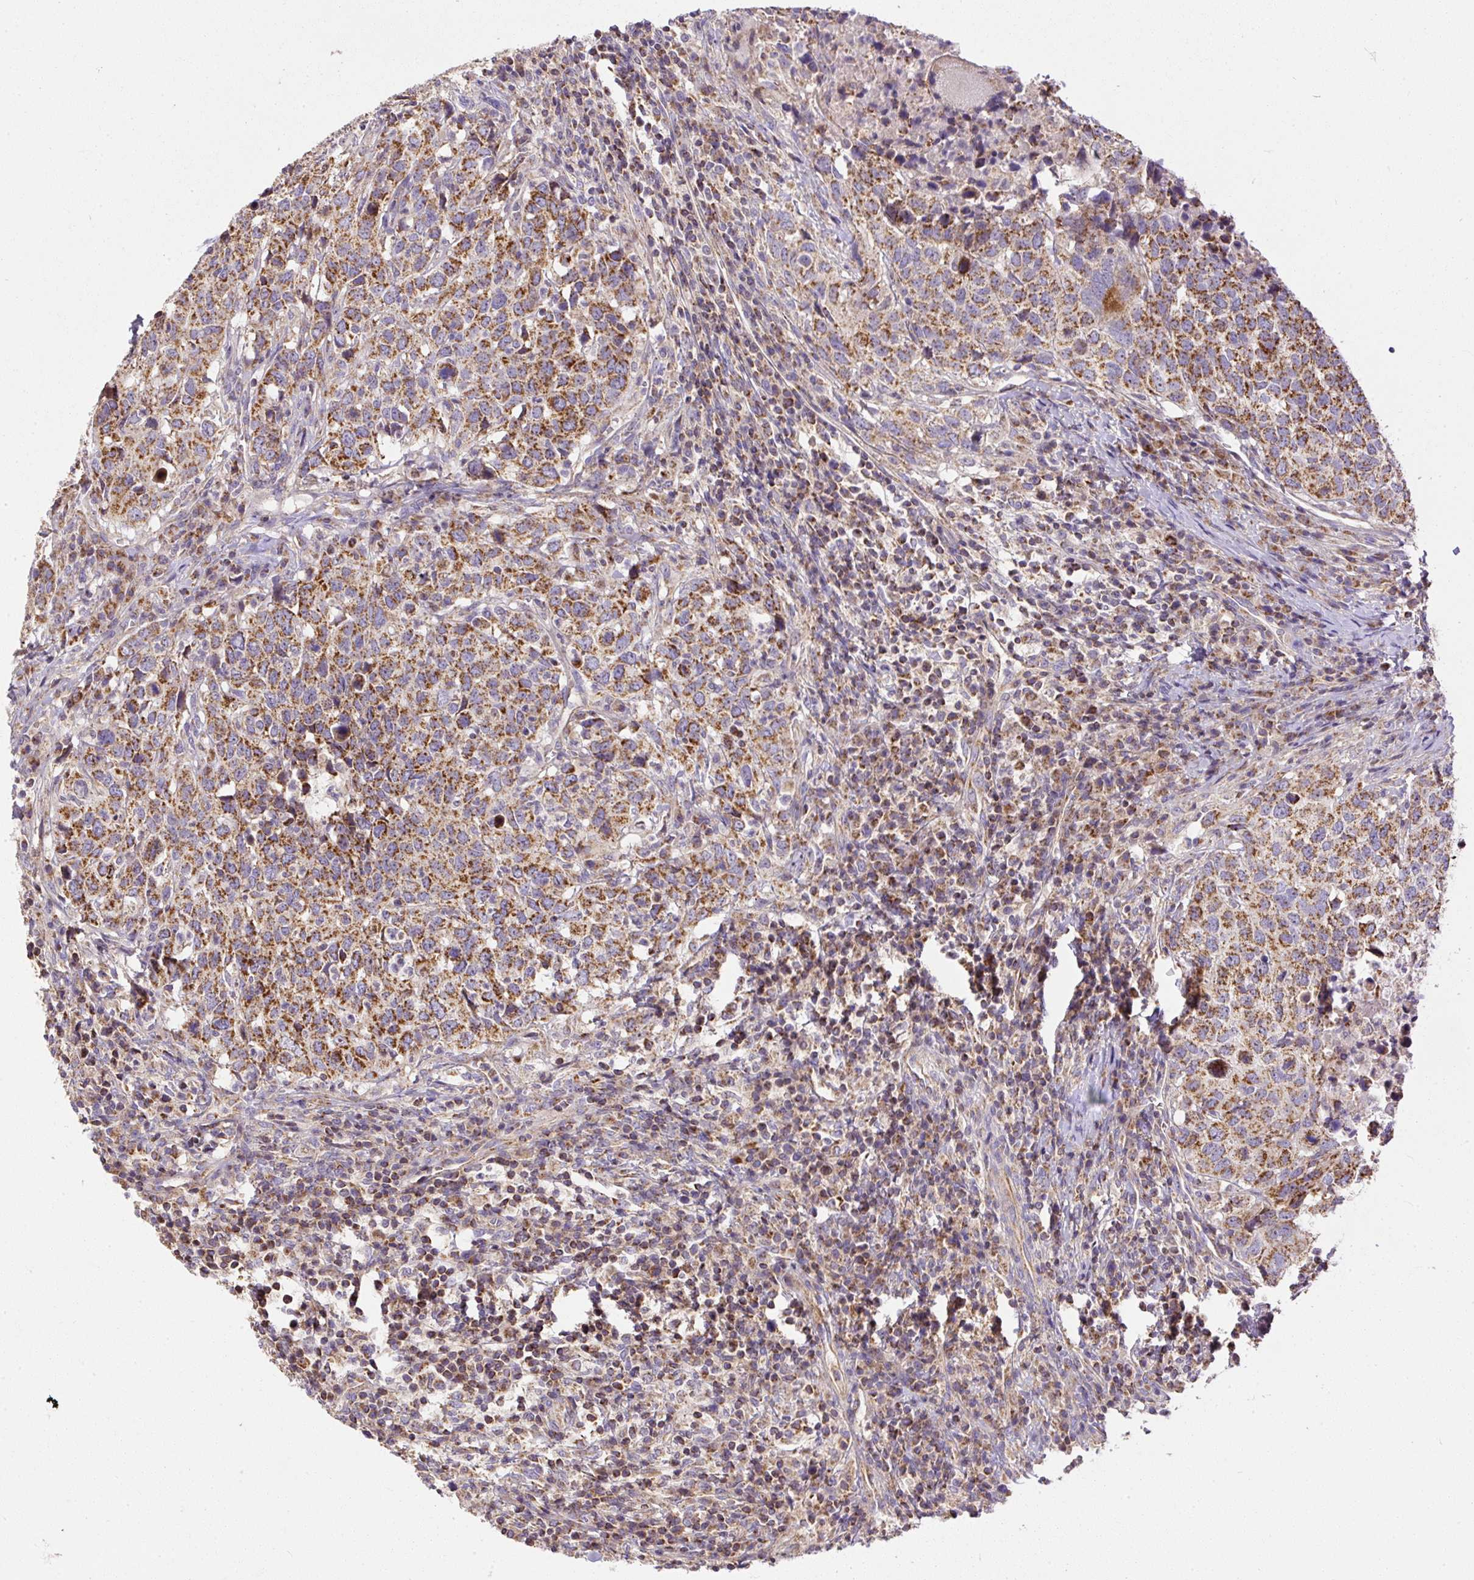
{"staining": {"intensity": "strong", "quantity": ">75%", "location": "cytoplasmic/membranous"}, "tissue": "head and neck cancer", "cell_type": "Tumor cells", "image_type": "cancer", "snomed": [{"axis": "morphology", "description": "Normal tissue, NOS"}, {"axis": "morphology", "description": "Squamous cell carcinoma, NOS"}, {"axis": "topography", "description": "Skeletal muscle"}, {"axis": "topography", "description": "Vascular tissue"}, {"axis": "topography", "description": "Peripheral nerve tissue"}, {"axis": "topography", "description": "Head-Neck"}], "caption": "The micrograph demonstrates immunohistochemical staining of head and neck cancer. There is strong cytoplasmic/membranous expression is identified in about >75% of tumor cells. The protein of interest is stained brown, and the nuclei are stained in blue (DAB (3,3'-diaminobenzidine) IHC with brightfield microscopy, high magnification).", "gene": "NDUFAF2", "patient": {"sex": "male", "age": 66}}